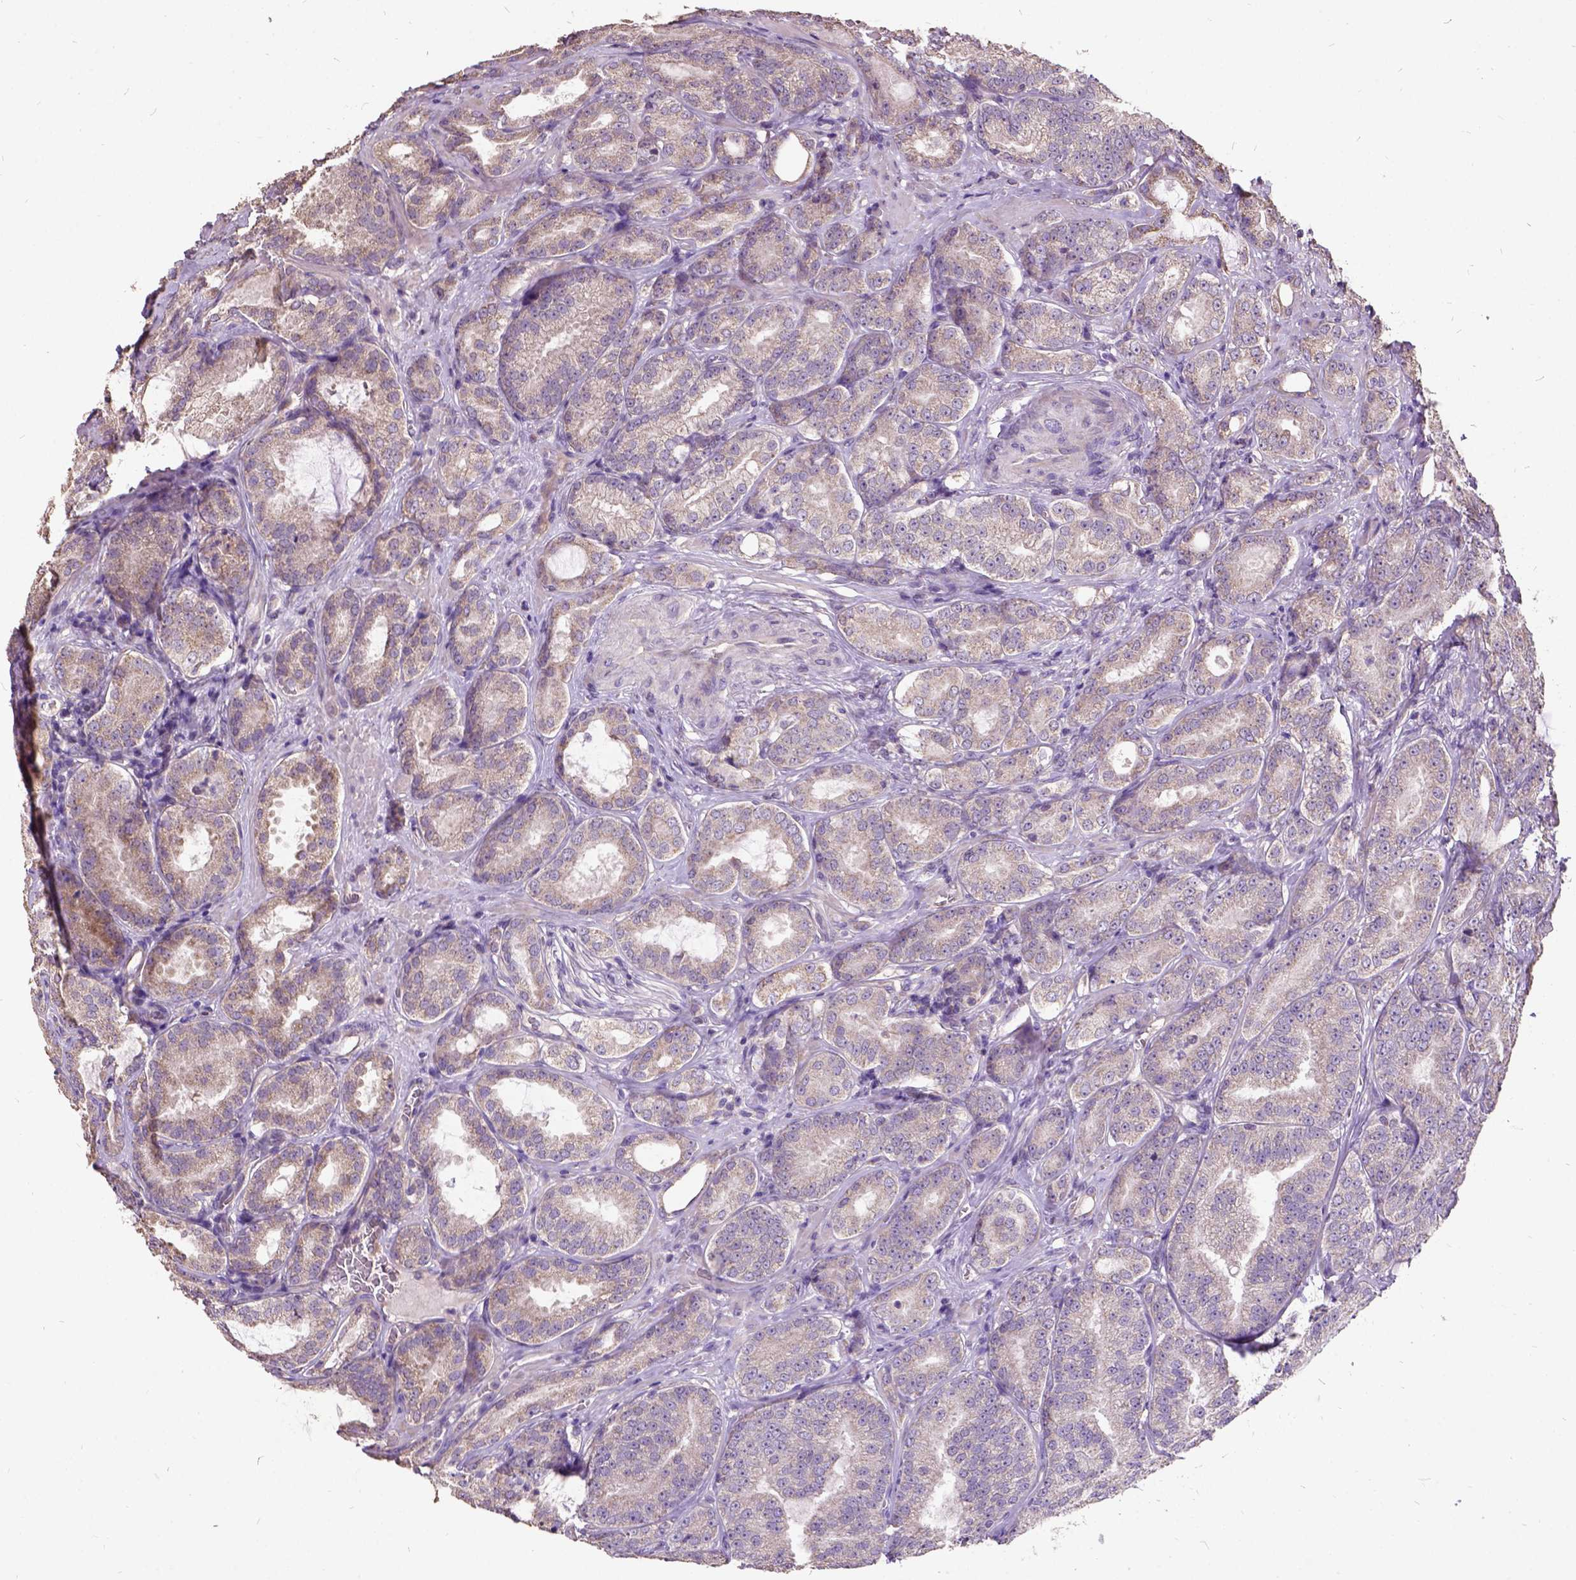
{"staining": {"intensity": "weak", "quantity": "25%-75%", "location": "cytoplasmic/membranous"}, "tissue": "prostate cancer", "cell_type": "Tumor cells", "image_type": "cancer", "snomed": [{"axis": "morphology", "description": "Adenocarcinoma, High grade"}, {"axis": "topography", "description": "Prostate"}], "caption": "Prostate high-grade adenocarcinoma was stained to show a protein in brown. There is low levels of weak cytoplasmic/membranous staining in approximately 25%-75% of tumor cells.", "gene": "DQX1", "patient": {"sex": "male", "age": 64}}